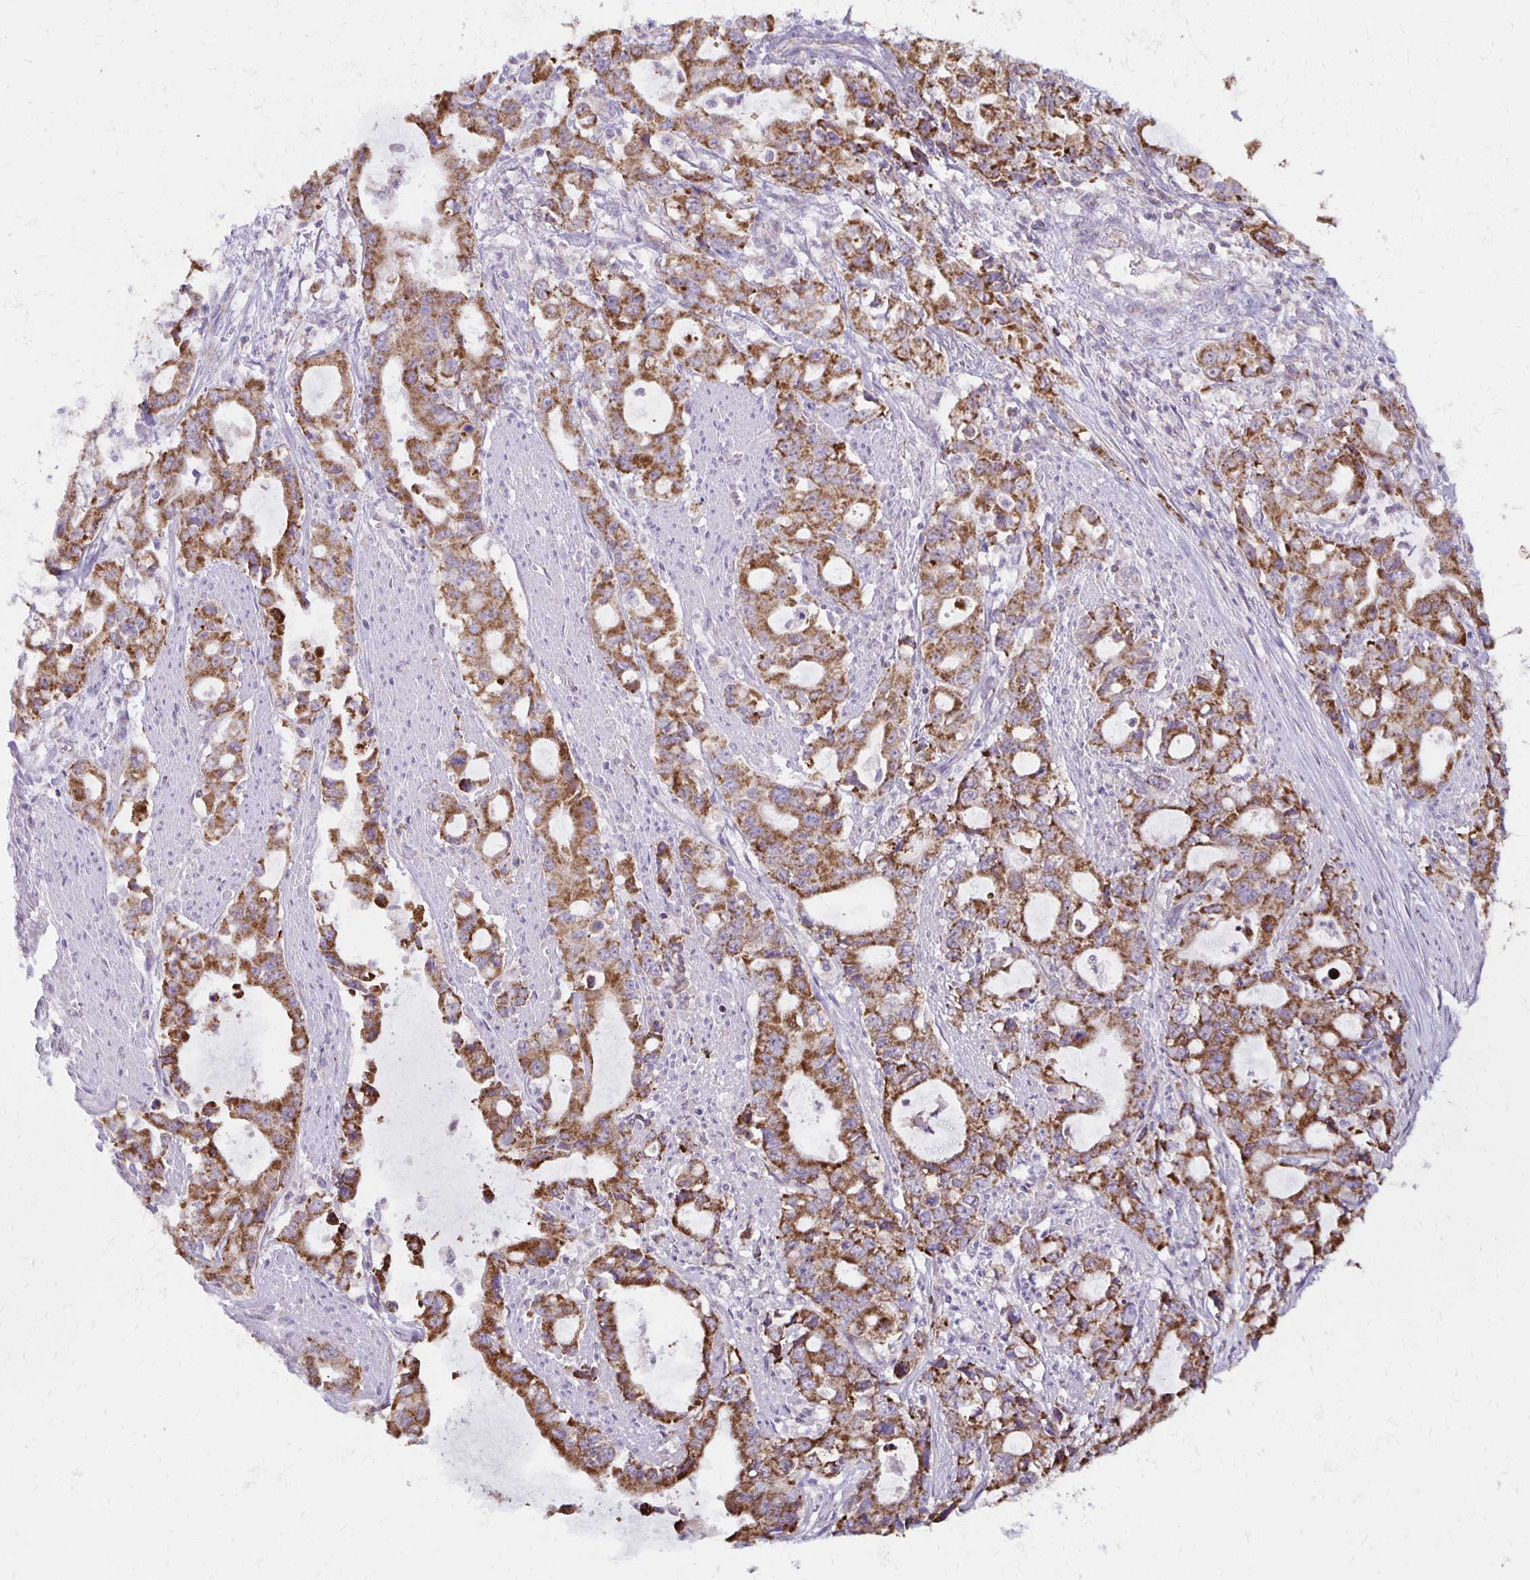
{"staining": {"intensity": "moderate", "quantity": ">75%", "location": "cytoplasmic/membranous"}, "tissue": "stomach cancer", "cell_type": "Tumor cells", "image_type": "cancer", "snomed": [{"axis": "morphology", "description": "Adenocarcinoma, NOS"}, {"axis": "topography", "description": "Stomach, upper"}], "caption": "Tumor cells display medium levels of moderate cytoplasmic/membranous positivity in about >75% of cells in human stomach cancer (adenocarcinoma). (IHC, brightfield microscopy, high magnification).", "gene": "IER3", "patient": {"sex": "male", "age": 85}}